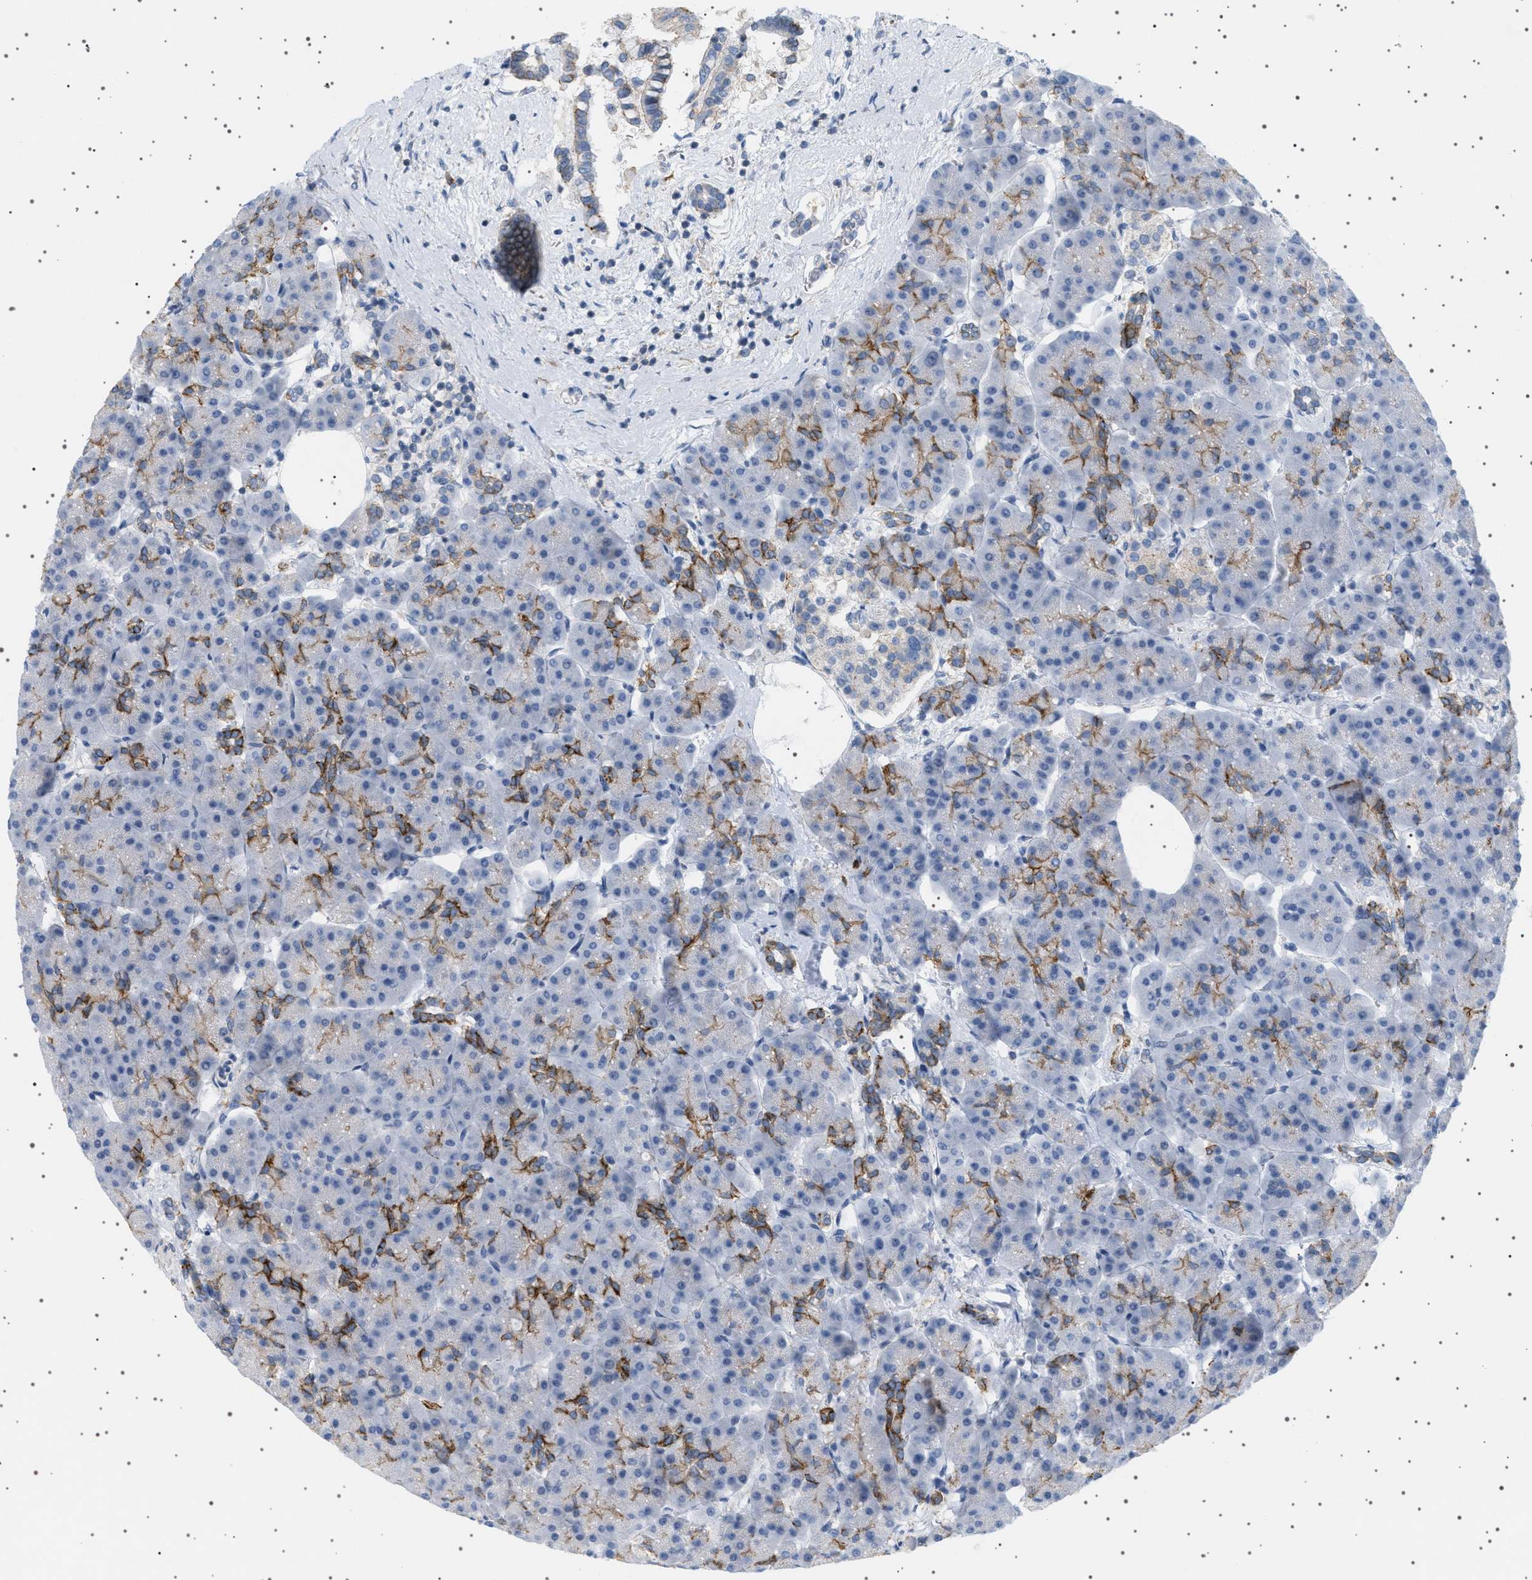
{"staining": {"intensity": "strong", "quantity": "<25%", "location": "cytoplasmic/membranous"}, "tissue": "pancreas", "cell_type": "Exocrine glandular cells", "image_type": "normal", "snomed": [{"axis": "morphology", "description": "Normal tissue, NOS"}, {"axis": "topography", "description": "Pancreas"}], "caption": "A medium amount of strong cytoplasmic/membranous expression is present in approximately <25% of exocrine glandular cells in unremarkable pancreas.", "gene": "ADCY10", "patient": {"sex": "female", "age": 70}}